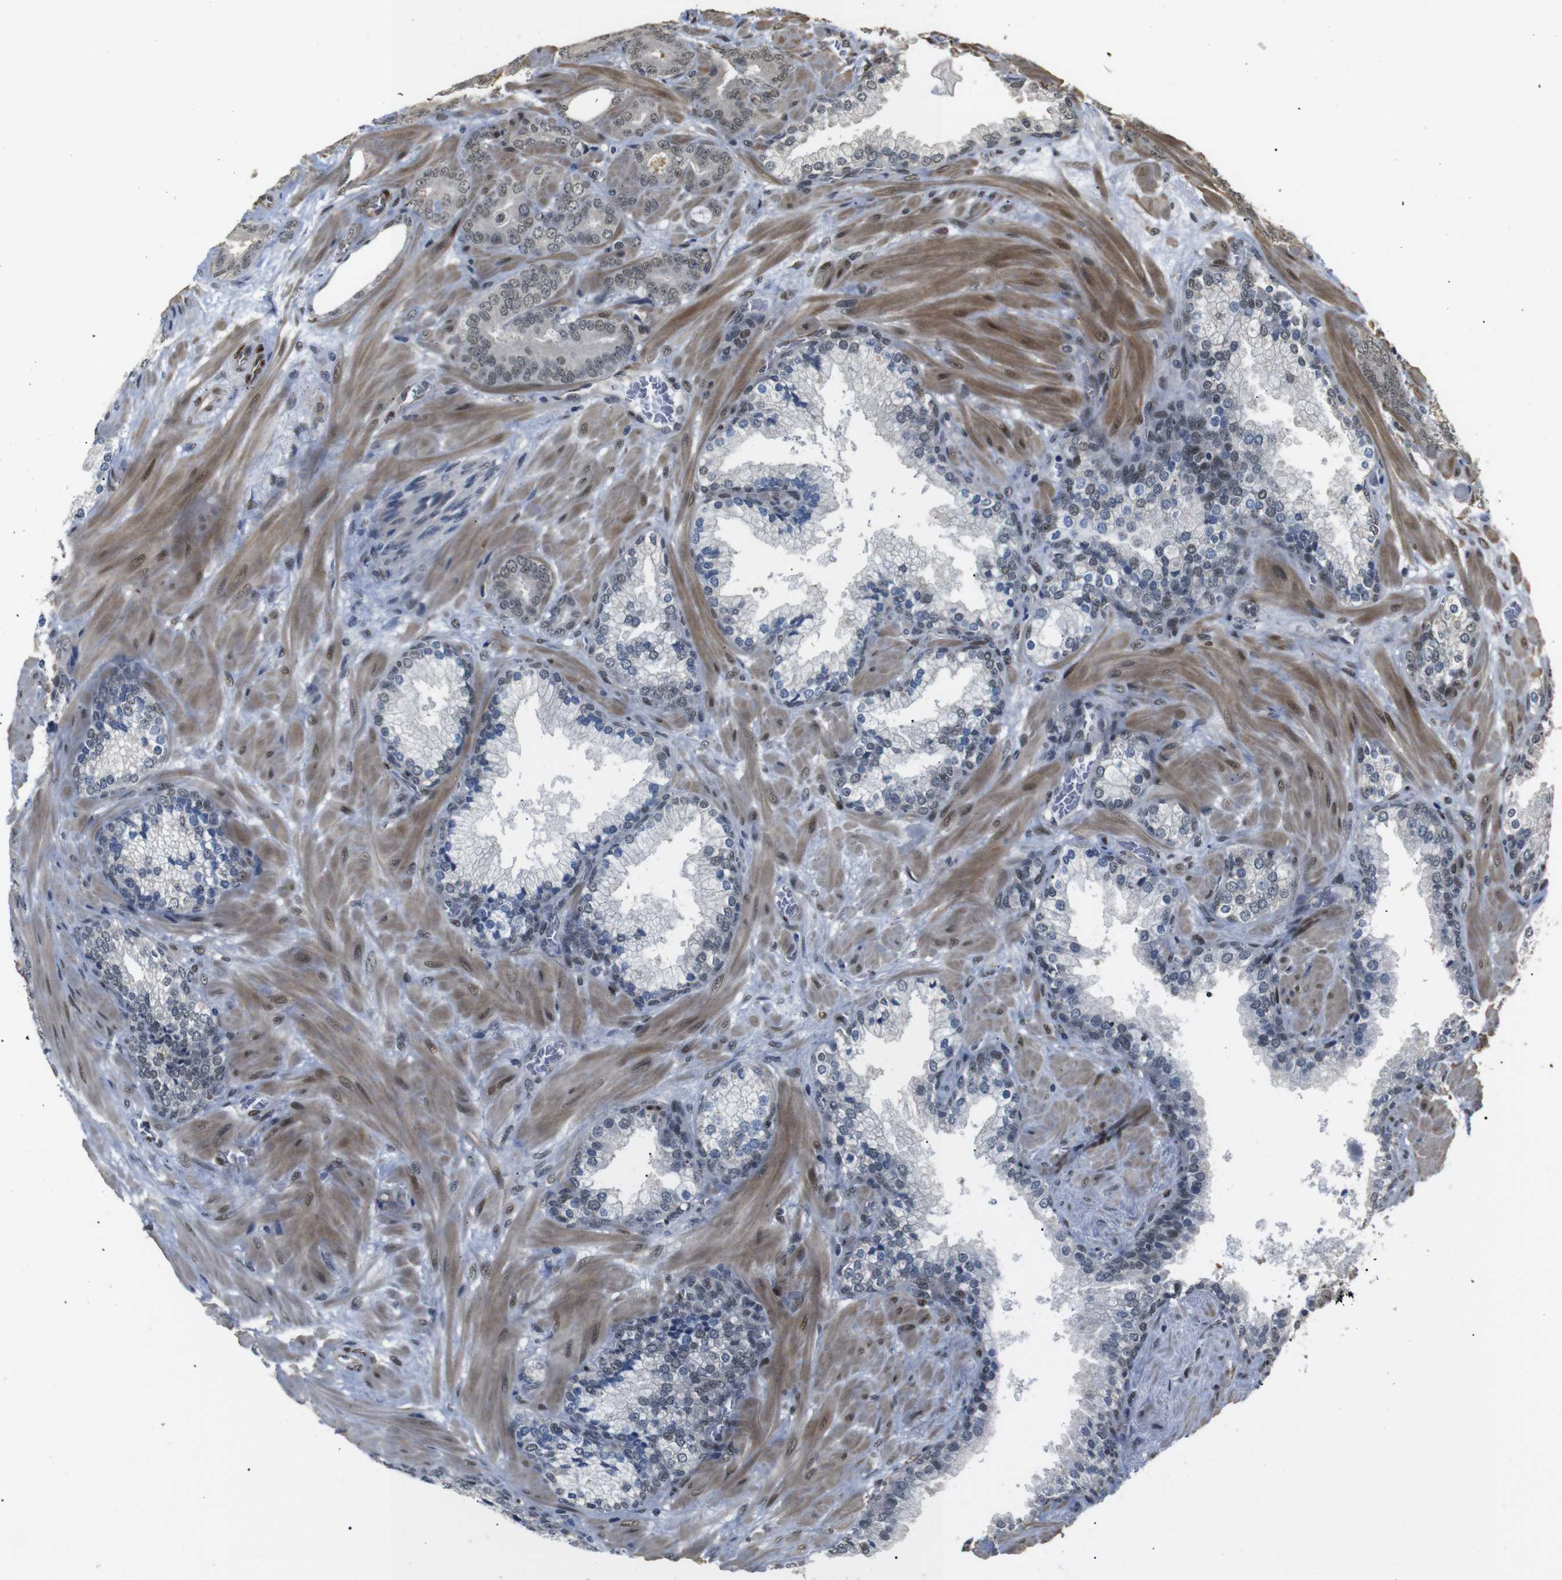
{"staining": {"intensity": "weak", "quantity": ">75%", "location": "cytoplasmic/membranous,nuclear"}, "tissue": "prostate cancer", "cell_type": "Tumor cells", "image_type": "cancer", "snomed": [{"axis": "morphology", "description": "Adenocarcinoma, Low grade"}, {"axis": "topography", "description": "Prostate"}], "caption": "Low-grade adenocarcinoma (prostate) stained for a protein exhibits weak cytoplasmic/membranous and nuclear positivity in tumor cells.", "gene": "TBX2", "patient": {"sex": "male", "age": 63}}